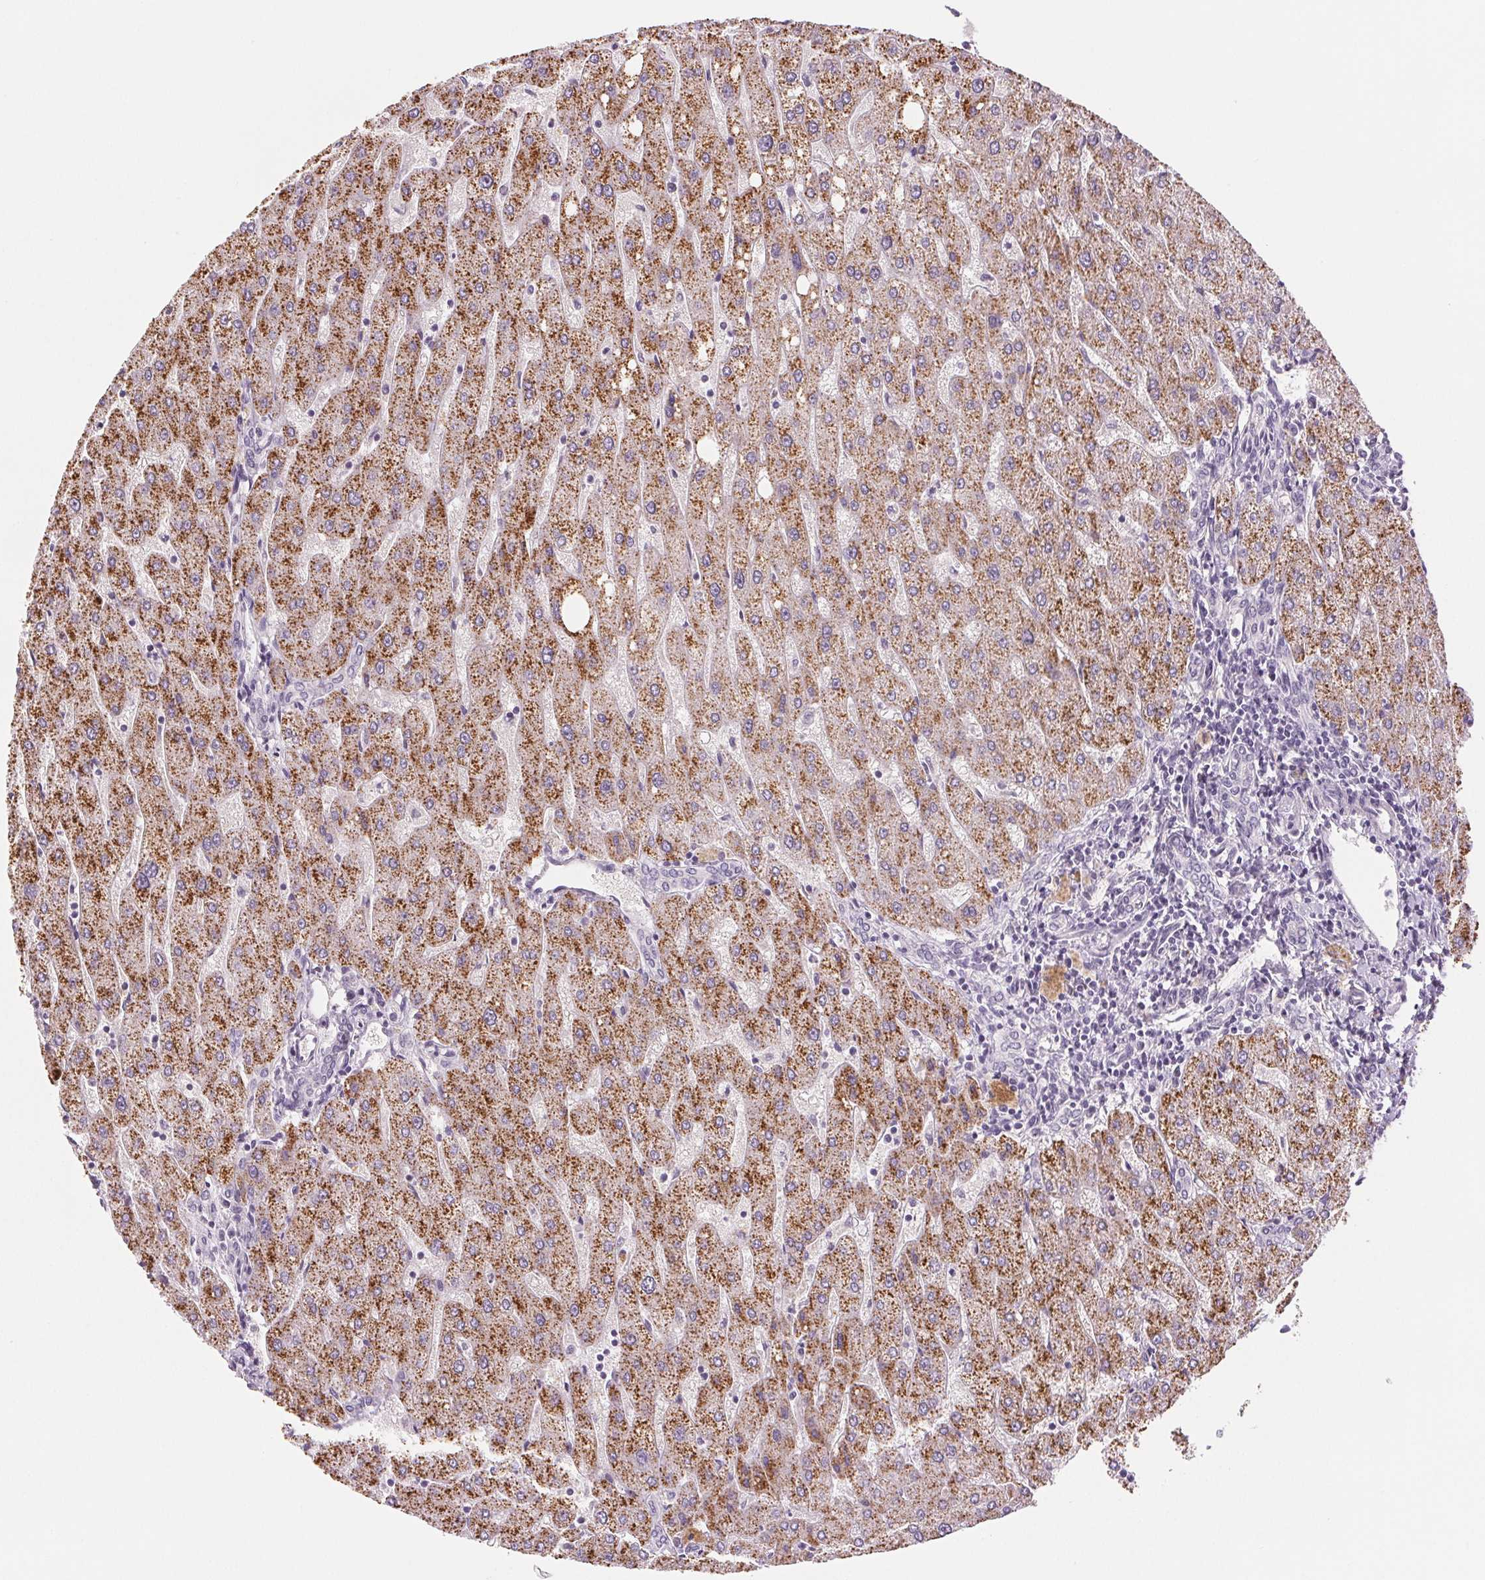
{"staining": {"intensity": "negative", "quantity": "none", "location": "none"}, "tissue": "liver", "cell_type": "Cholangiocytes", "image_type": "normal", "snomed": [{"axis": "morphology", "description": "Normal tissue, NOS"}, {"axis": "topography", "description": "Liver"}], "caption": "Cholangiocytes are negative for protein expression in unremarkable human liver. (DAB immunohistochemistry (IHC) with hematoxylin counter stain).", "gene": "EHHADH", "patient": {"sex": "male", "age": 67}}